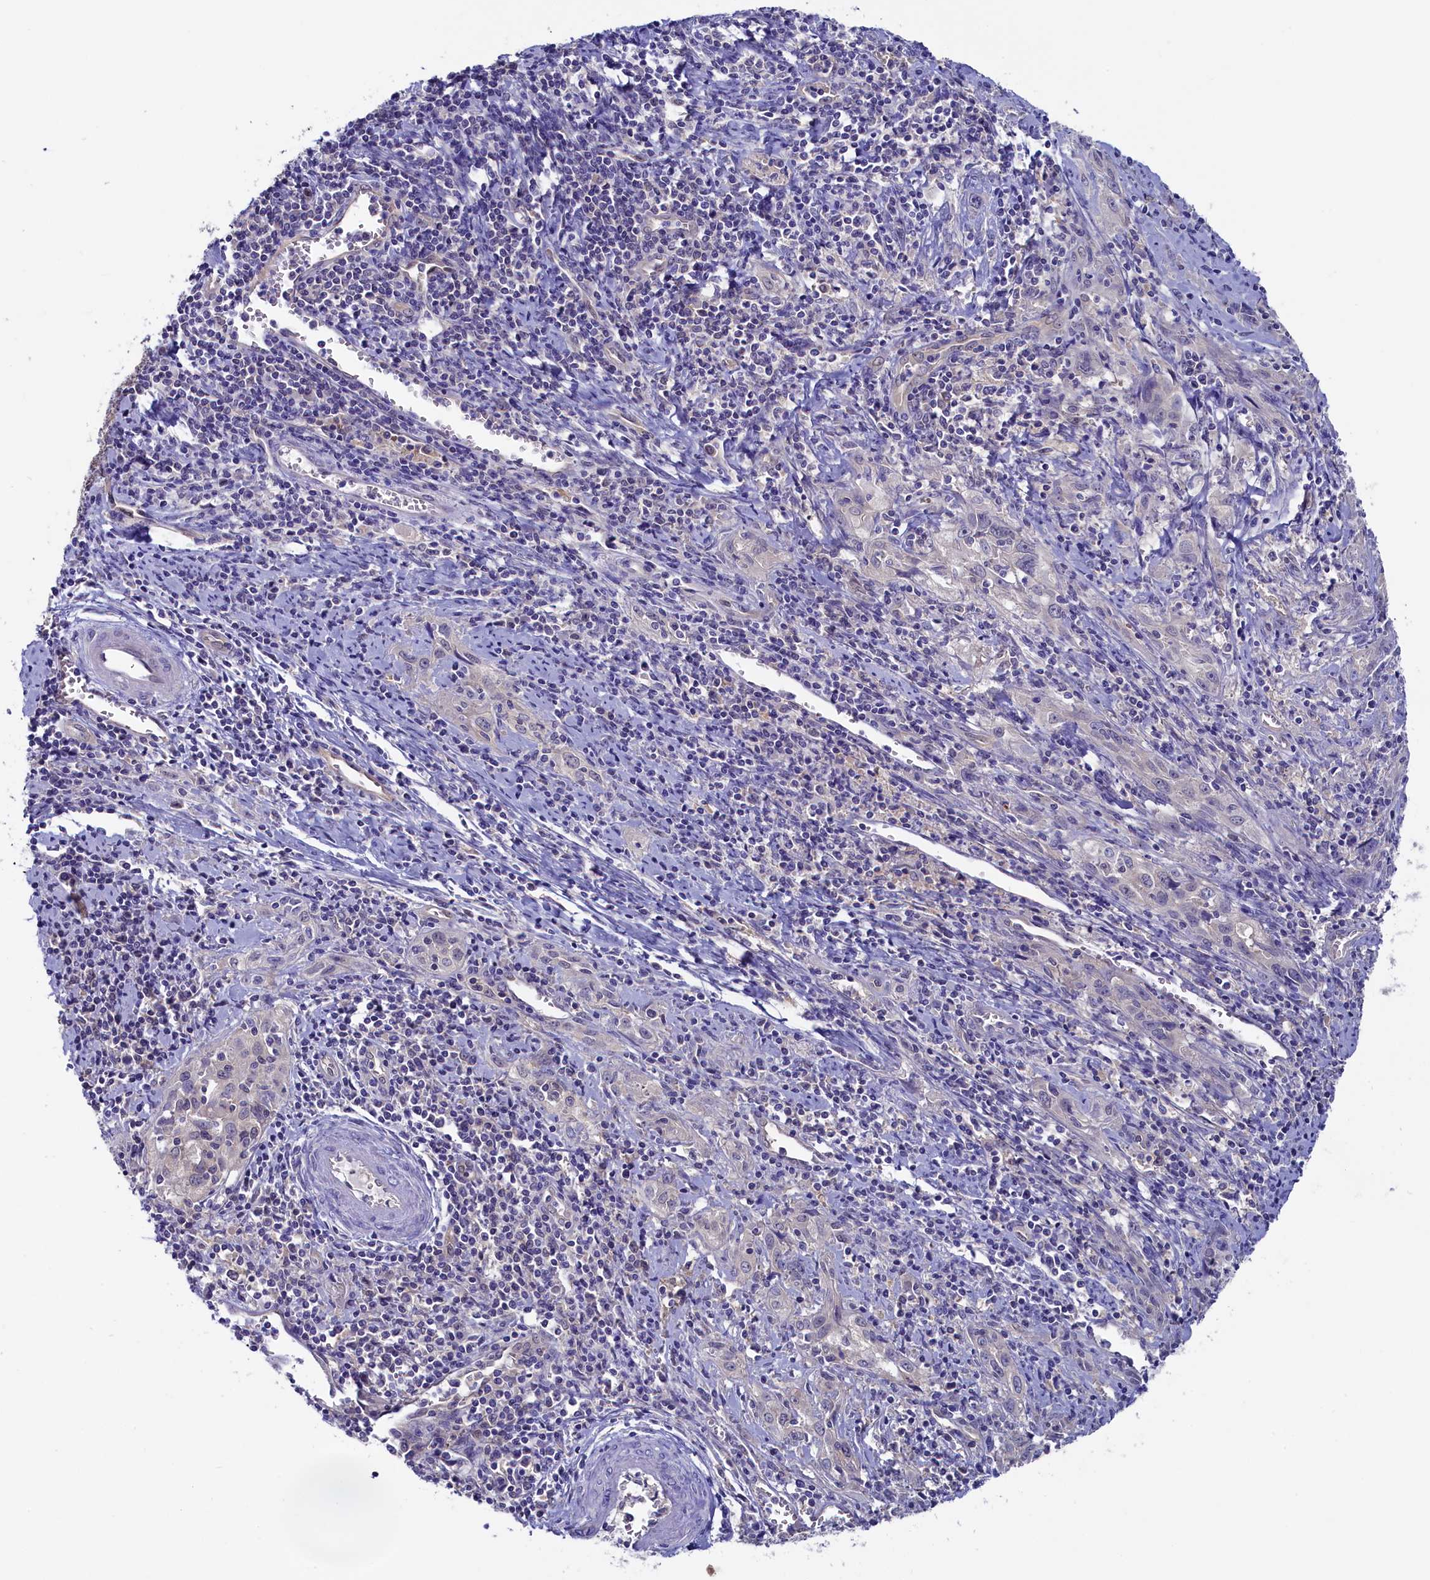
{"staining": {"intensity": "negative", "quantity": "none", "location": "none"}, "tissue": "cervical cancer", "cell_type": "Tumor cells", "image_type": "cancer", "snomed": [{"axis": "morphology", "description": "Squamous cell carcinoma, NOS"}, {"axis": "topography", "description": "Cervix"}], "caption": "This histopathology image is of cervical cancer stained with IHC to label a protein in brown with the nuclei are counter-stained blue. There is no positivity in tumor cells. (DAB immunohistochemistry (IHC) visualized using brightfield microscopy, high magnification).", "gene": "CIAPIN1", "patient": {"sex": "female", "age": 57}}